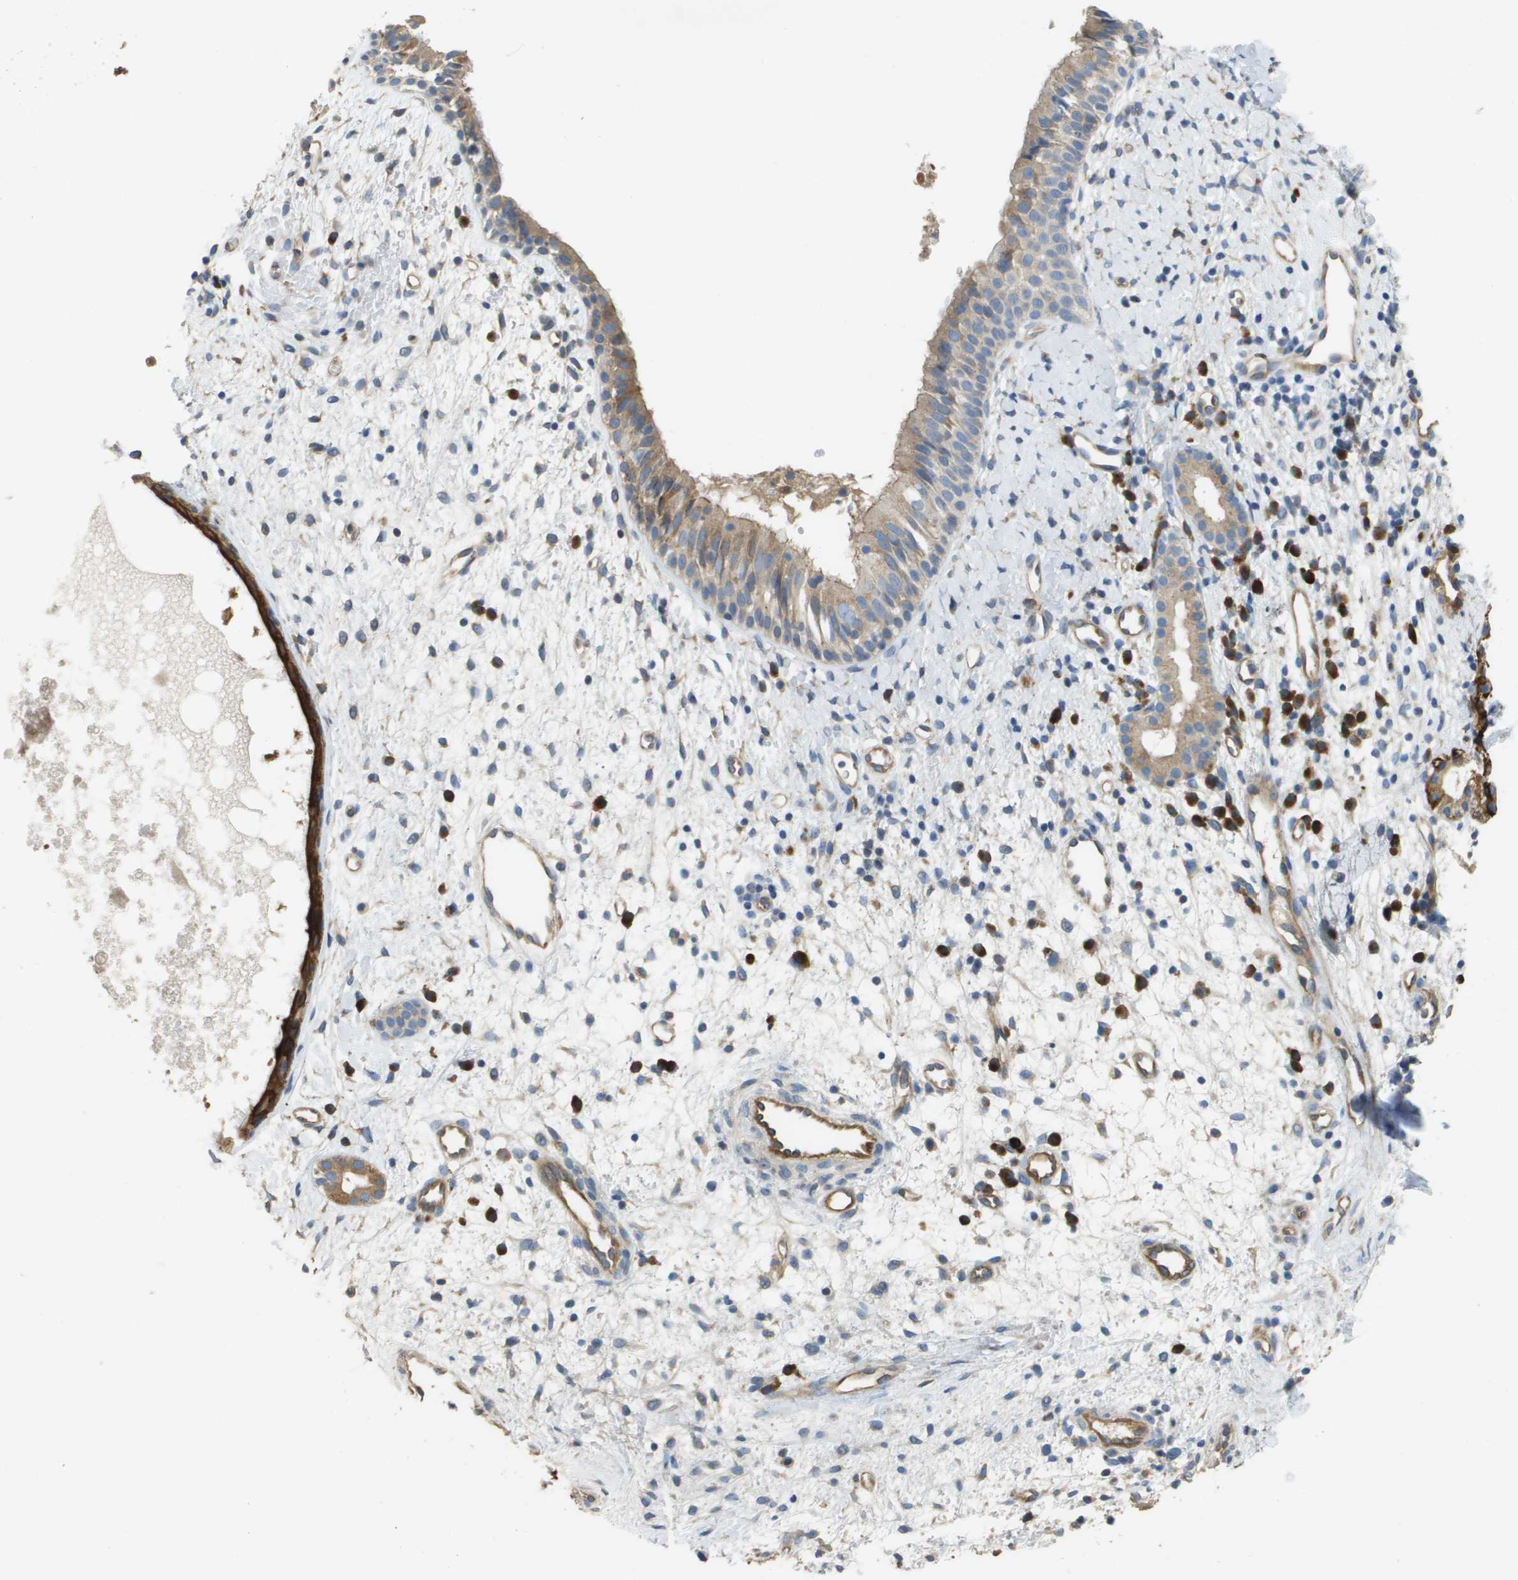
{"staining": {"intensity": "moderate", "quantity": ">75%", "location": "cytoplasmic/membranous"}, "tissue": "nasopharynx", "cell_type": "Respiratory epithelial cells", "image_type": "normal", "snomed": [{"axis": "morphology", "description": "Normal tissue, NOS"}, {"axis": "topography", "description": "Nasopharynx"}], "caption": "Nasopharynx stained with IHC demonstrates moderate cytoplasmic/membranous positivity in about >75% of respiratory epithelial cells.", "gene": "CASP10", "patient": {"sex": "male", "age": 22}}